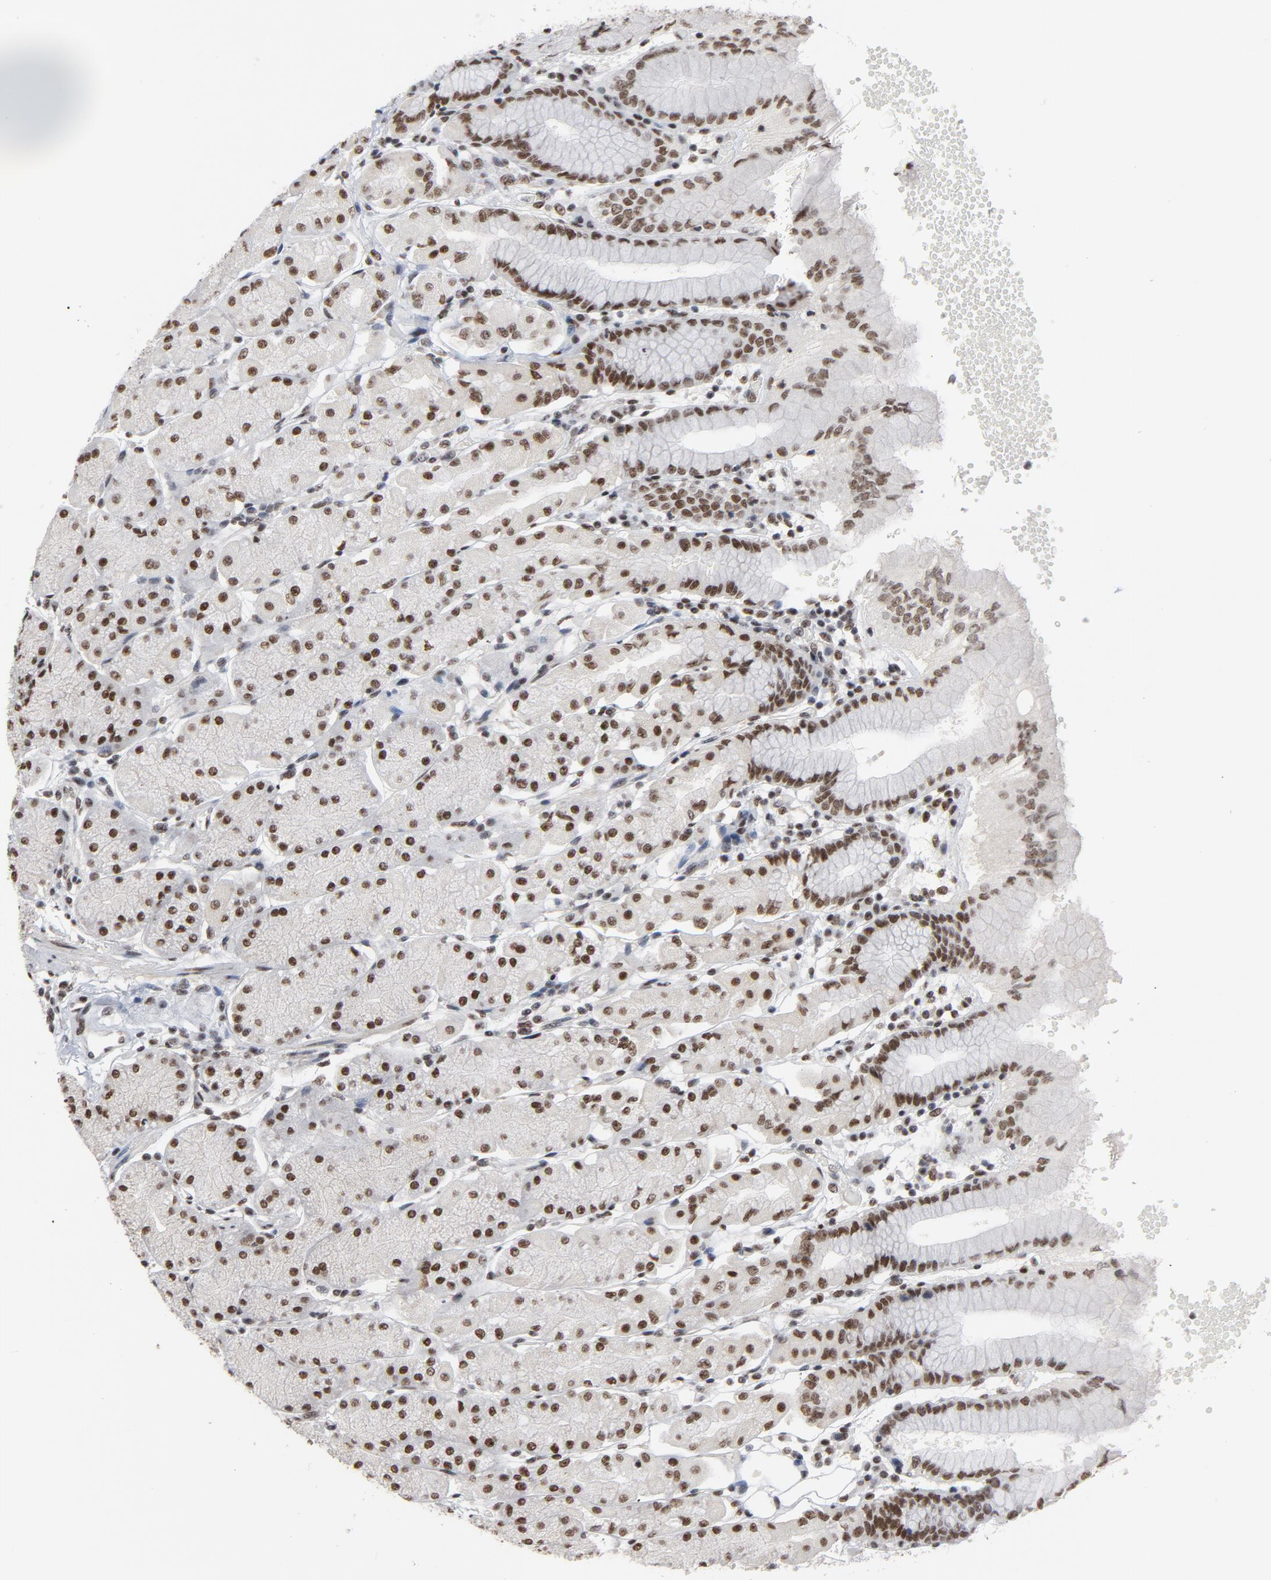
{"staining": {"intensity": "strong", "quantity": ">75%", "location": "nuclear"}, "tissue": "stomach", "cell_type": "Glandular cells", "image_type": "normal", "snomed": [{"axis": "morphology", "description": "Normal tissue, NOS"}, {"axis": "topography", "description": "Stomach, upper"}, {"axis": "topography", "description": "Stomach"}], "caption": "An immunohistochemistry (IHC) photomicrograph of normal tissue is shown. Protein staining in brown shows strong nuclear positivity in stomach within glandular cells. The protein is shown in brown color, while the nuclei are stained blue.", "gene": "MRE11", "patient": {"sex": "male", "age": 76}}